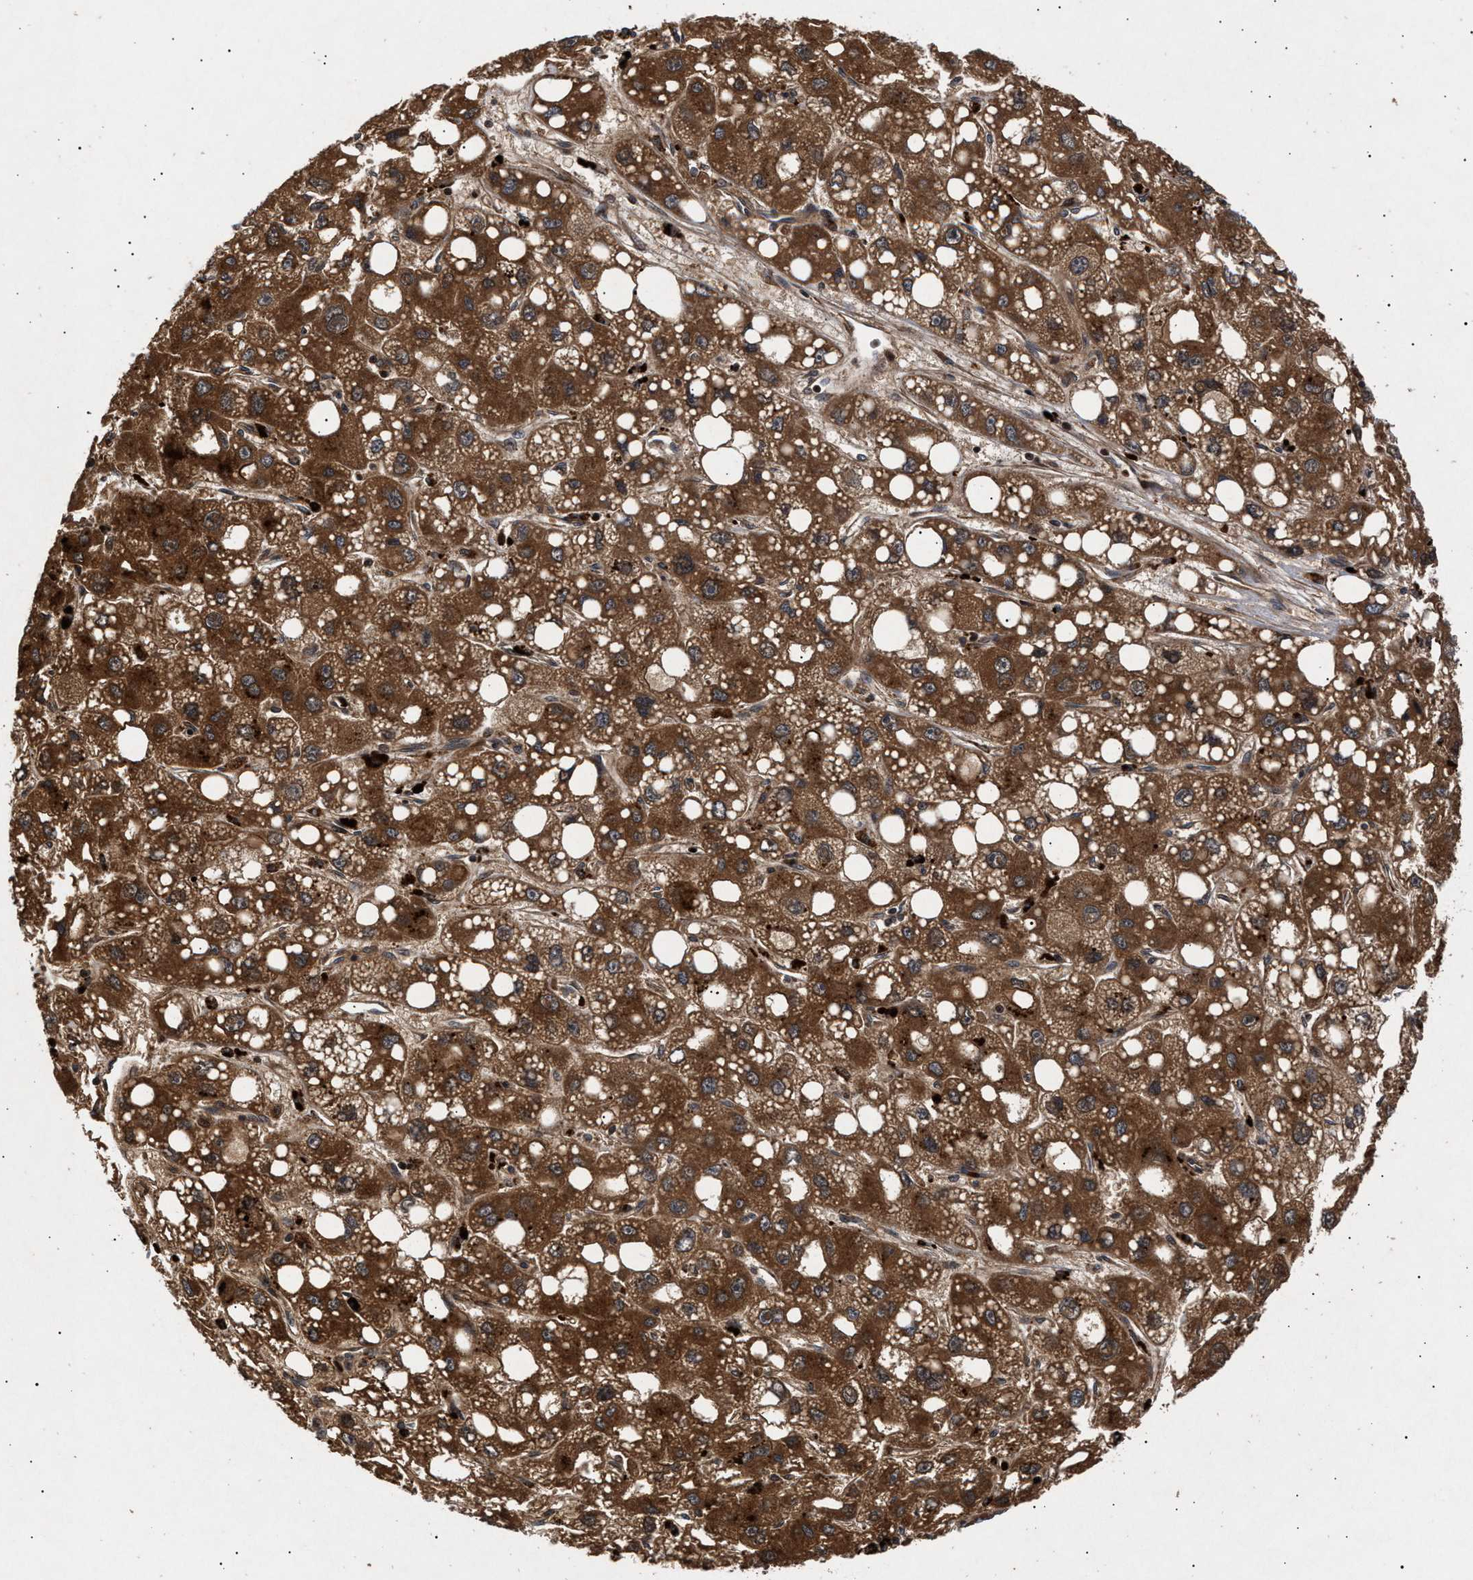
{"staining": {"intensity": "strong", "quantity": ">75%", "location": "cytoplasmic/membranous"}, "tissue": "liver cancer", "cell_type": "Tumor cells", "image_type": "cancer", "snomed": [{"axis": "morphology", "description": "Carcinoma, Hepatocellular, NOS"}, {"axis": "topography", "description": "Liver"}], "caption": "Protein positivity by immunohistochemistry (IHC) demonstrates strong cytoplasmic/membranous expression in about >75% of tumor cells in liver cancer (hepatocellular carcinoma).", "gene": "ITGB5", "patient": {"sex": "male", "age": 55}}